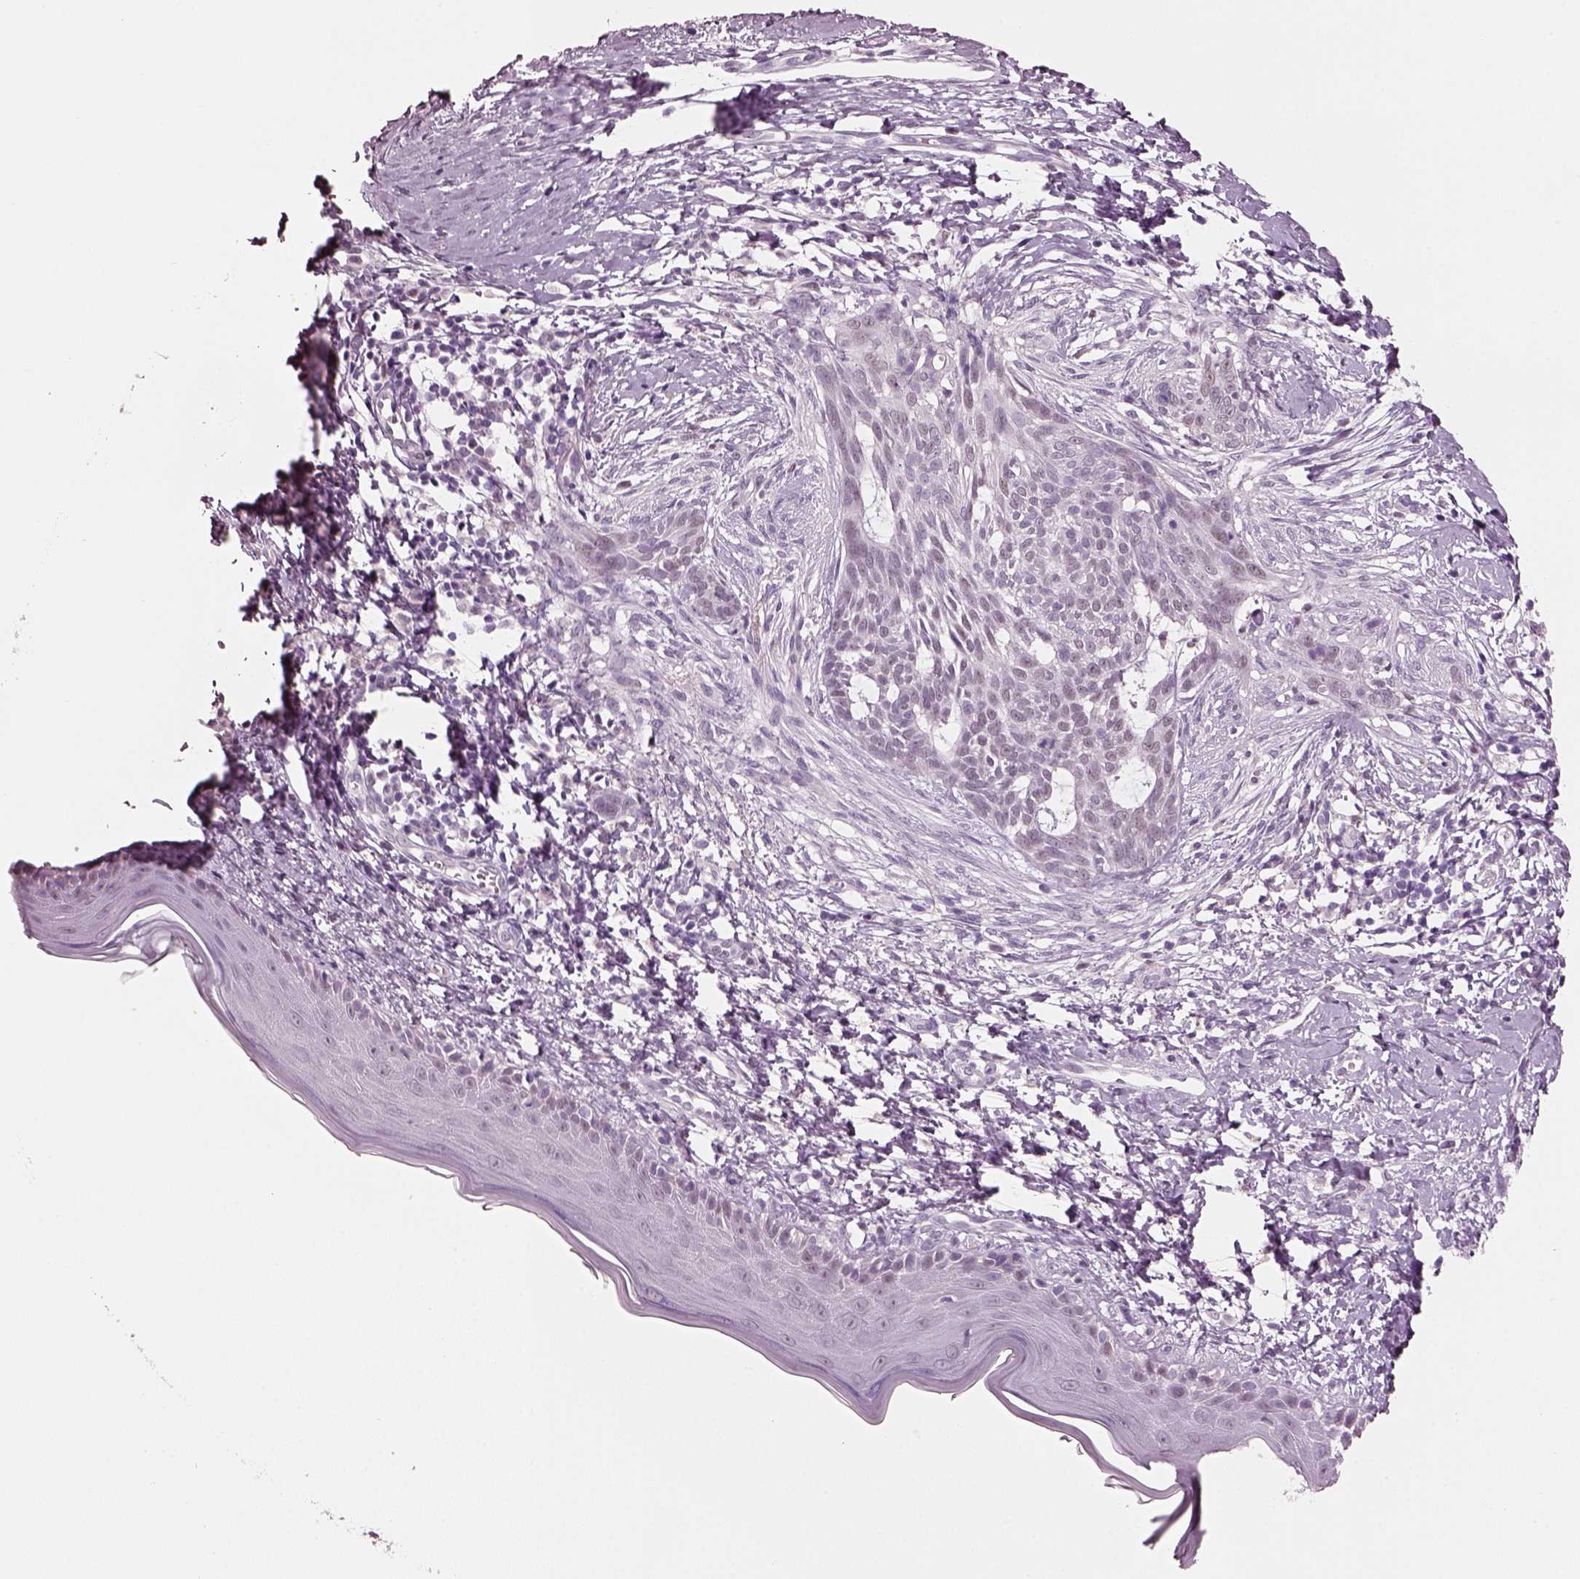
{"staining": {"intensity": "weak", "quantity": "25%-75%", "location": "cytoplasmic/membranous"}, "tissue": "skin cancer", "cell_type": "Tumor cells", "image_type": "cancer", "snomed": [{"axis": "morphology", "description": "Normal tissue, NOS"}, {"axis": "morphology", "description": "Basal cell carcinoma"}, {"axis": "topography", "description": "Skin"}], "caption": "A brown stain highlights weak cytoplasmic/membranous expression of a protein in human skin cancer (basal cell carcinoma) tumor cells.", "gene": "ELSPBP1", "patient": {"sex": "male", "age": 84}}